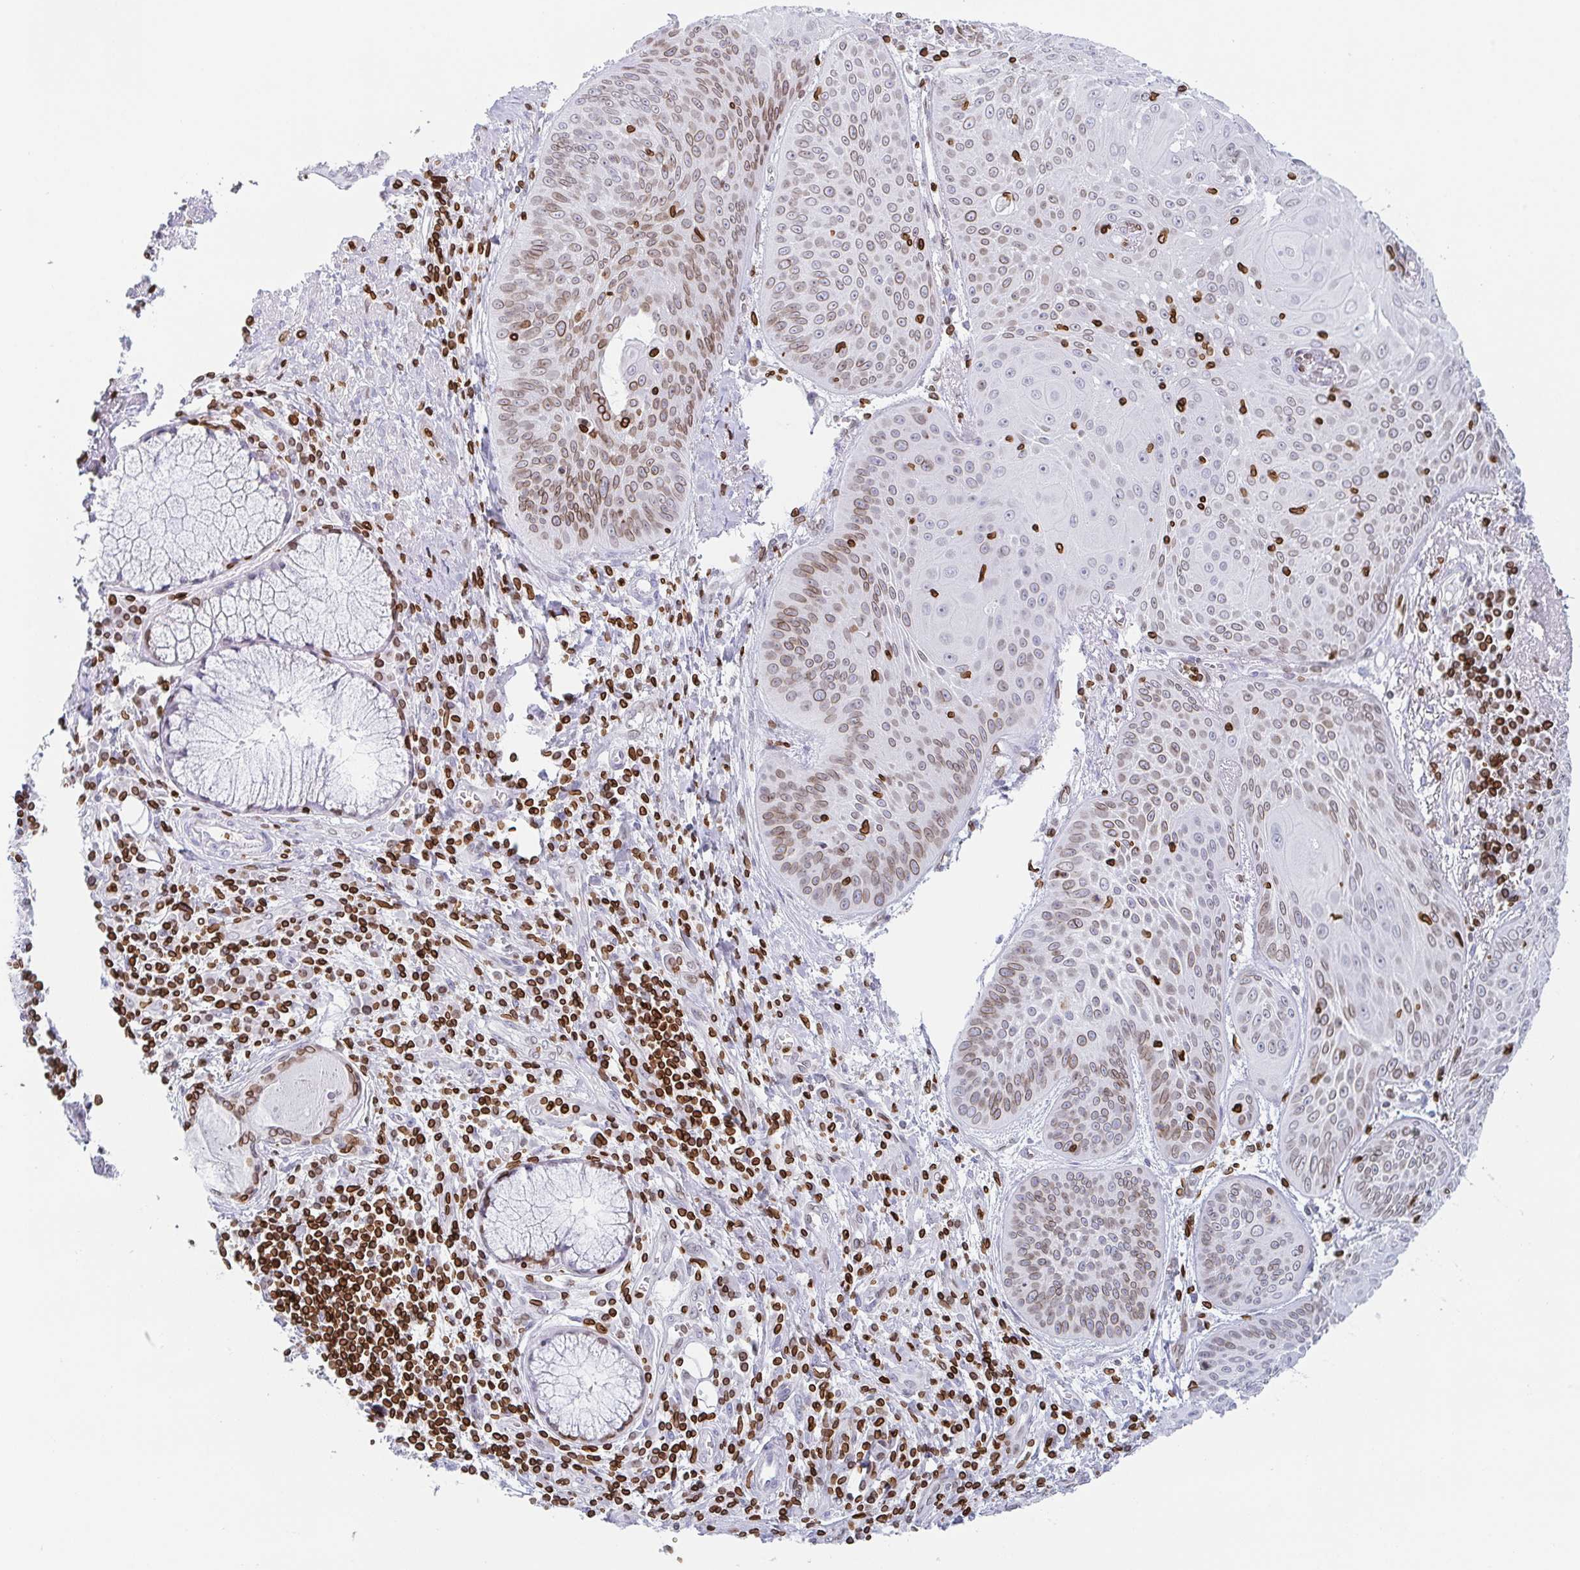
{"staining": {"intensity": "moderate", "quantity": "25%-75%", "location": "cytoplasmic/membranous,nuclear"}, "tissue": "lung cancer", "cell_type": "Tumor cells", "image_type": "cancer", "snomed": [{"axis": "morphology", "description": "Squamous cell carcinoma, NOS"}, {"axis": "topography", "description": "Lung"}], "caption": "High-power microscopy captured an IHC image of lung cancer, revealing moderate cytoplasmic/membranous and nuclear positivity in approximately 25%-75% of tumor cells.", "gene": "BTBD7", "patient": {"sex": "male", "age": 74}}